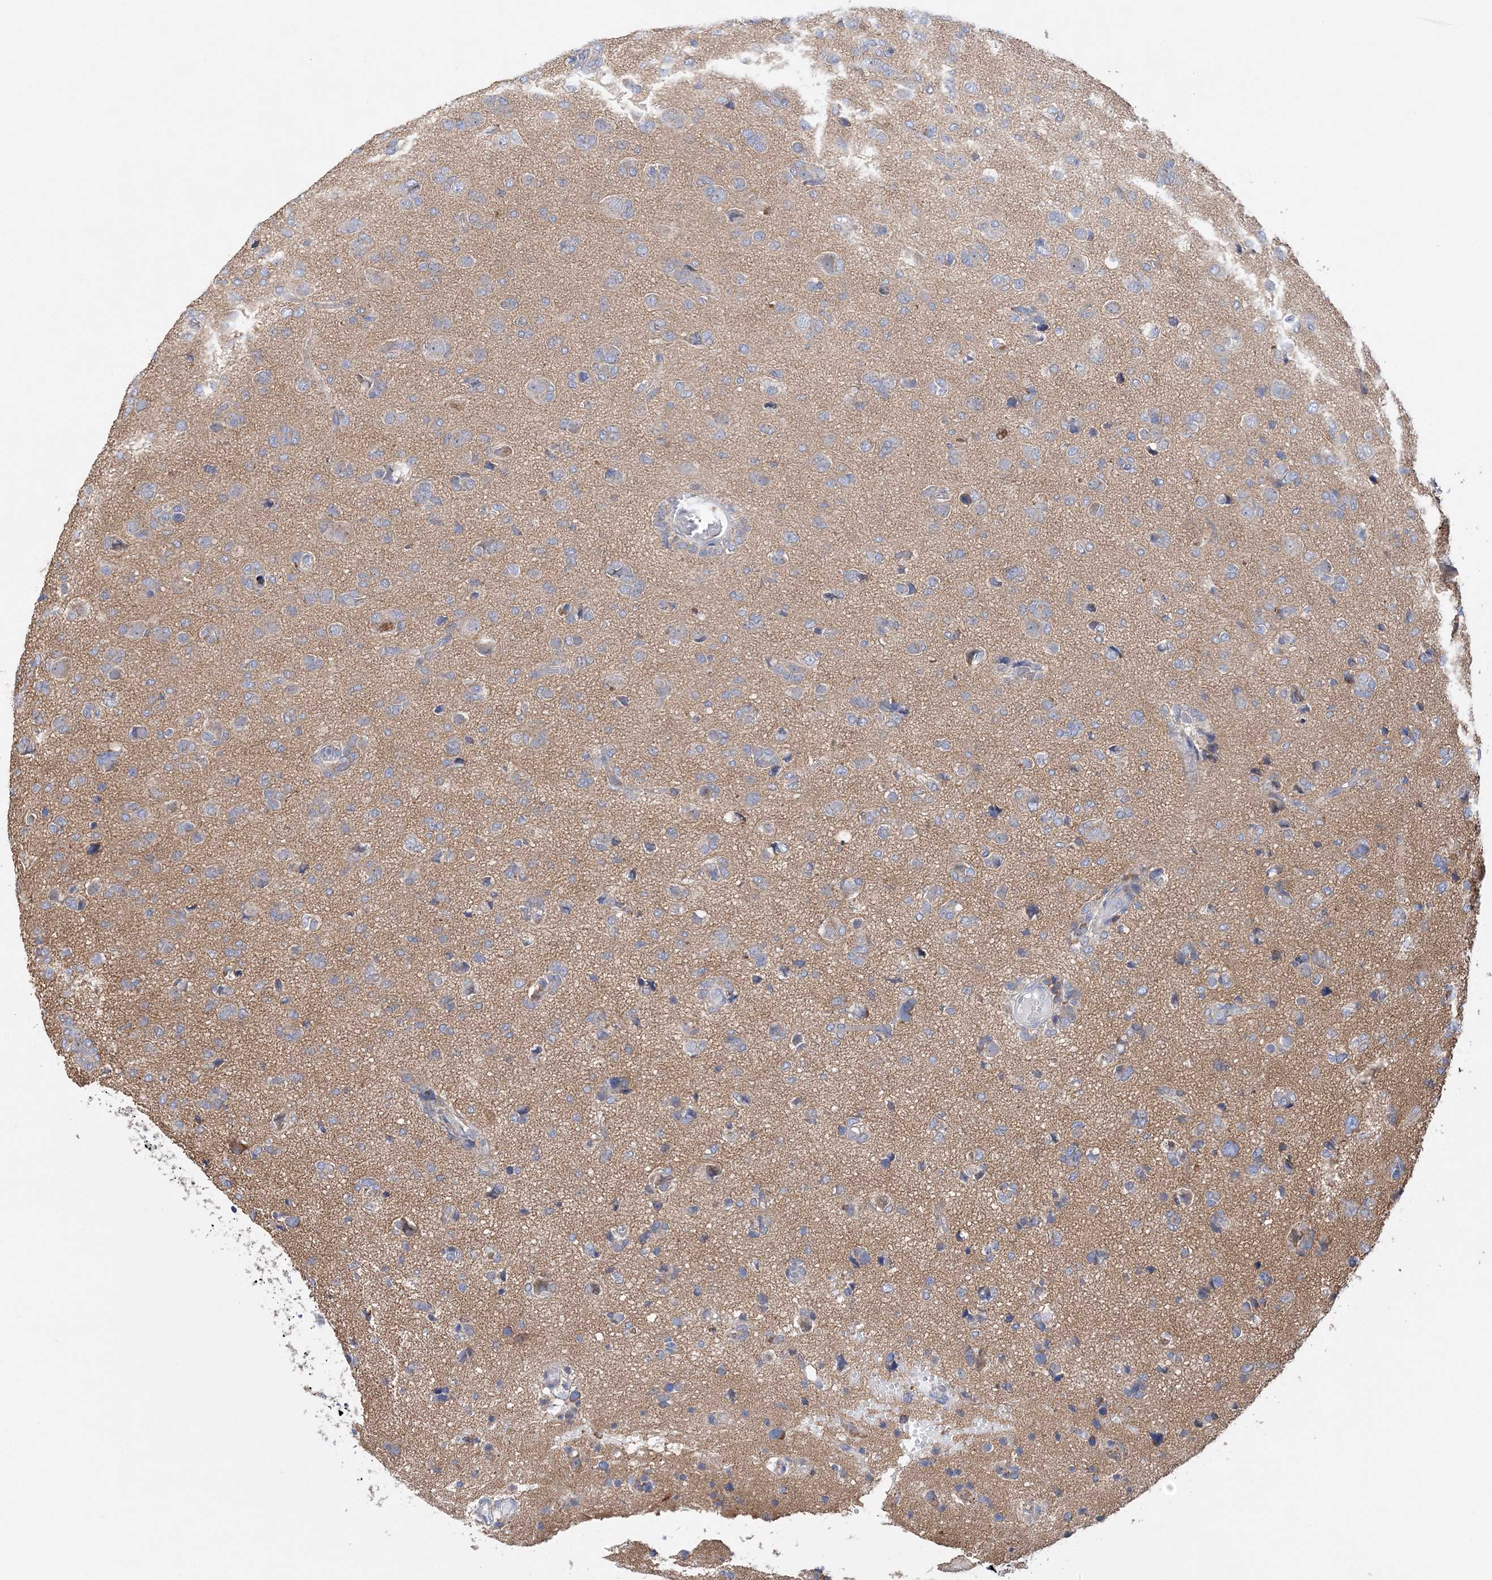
{"staining": {"intensity": "negative", "quantity": "none", "location": "none"}, "tissue": "glioma", "cell_type": "Tumor cells", "image_type": "cancer", "snomed": [{"axis": "morphology", "description": "Glioma, malignant, High grade"}, {"axis": "topography", "description": "Brain"}], "caption": "Tumor cells show no significant staining in glioma.", "gene": "TTC32", "patient": {"sex": "female", "age": 59}}